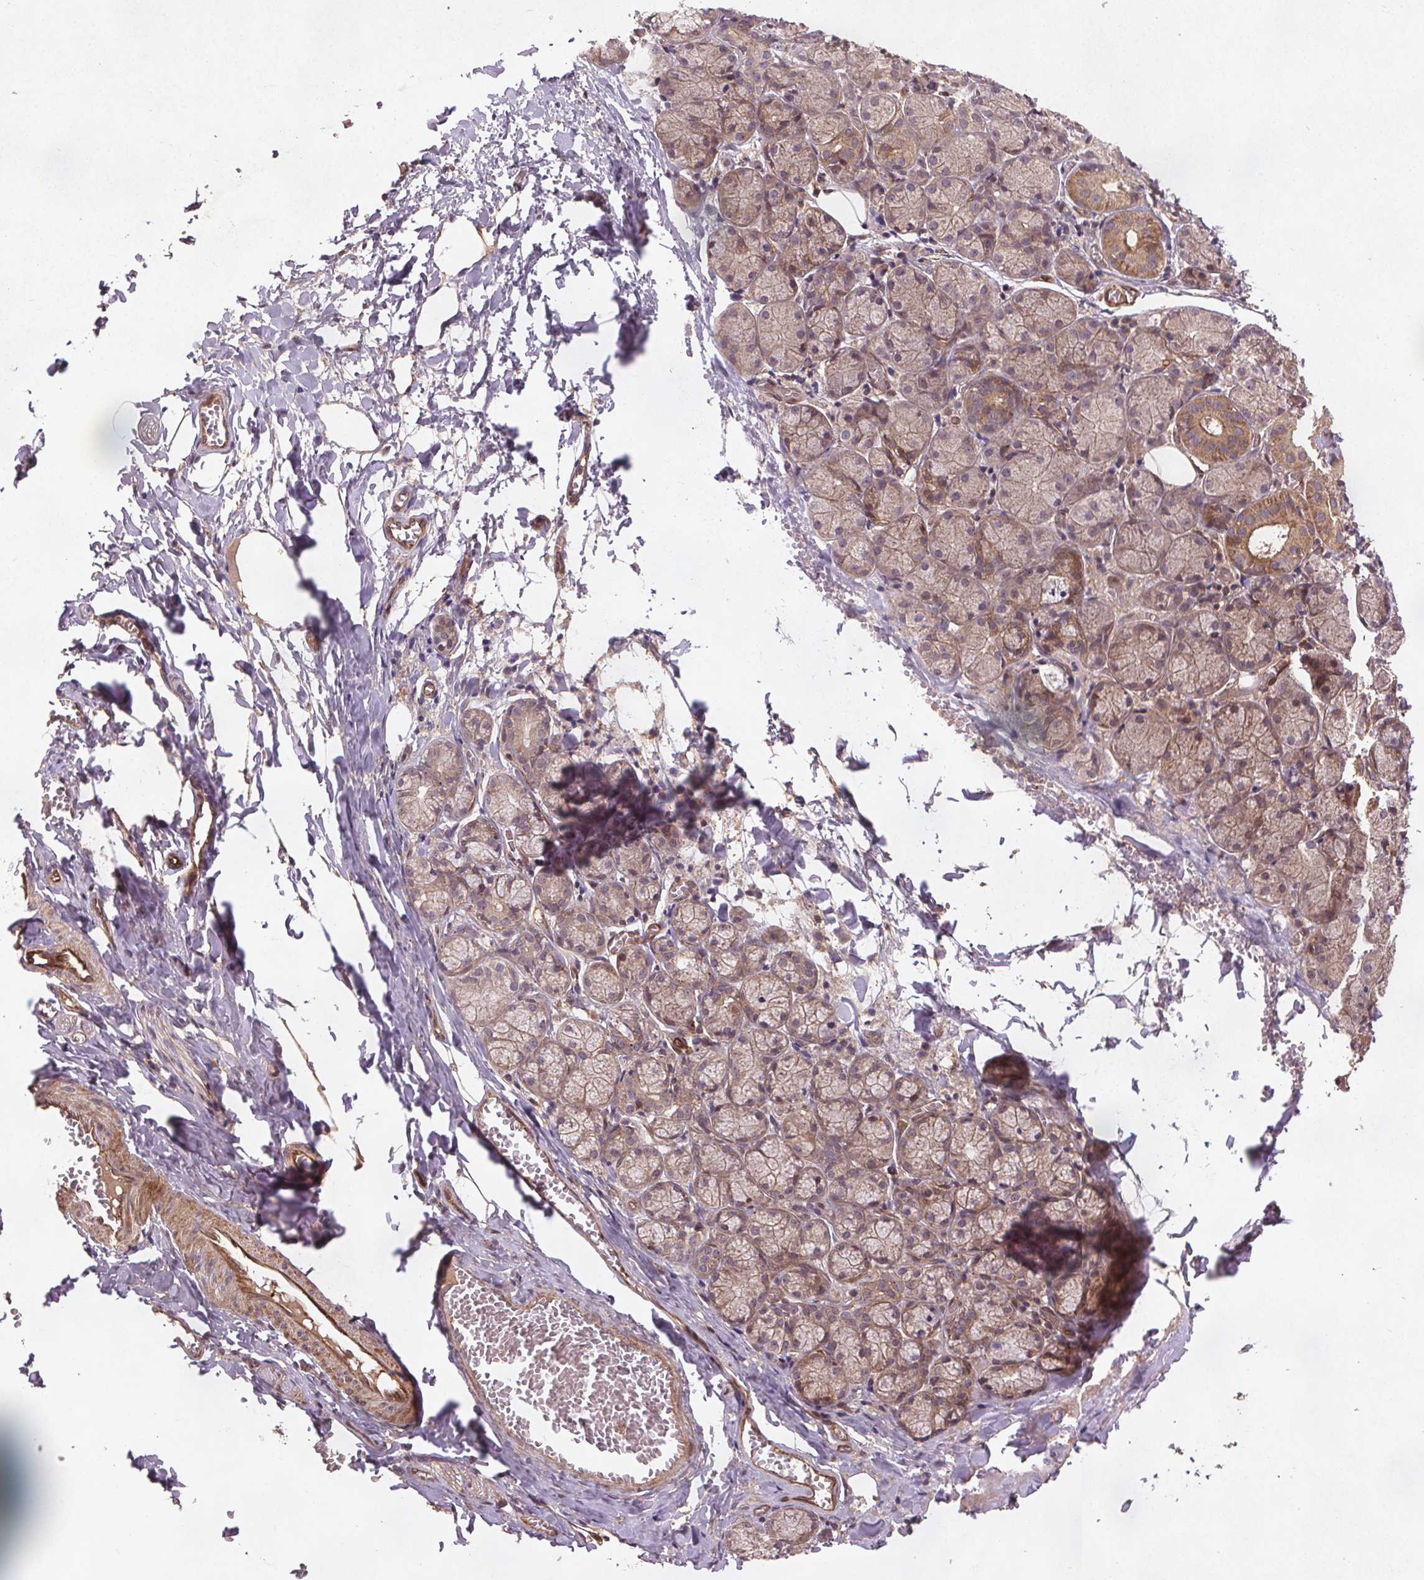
{"staining": {"intensity": "moderate", "quantity": "25%-75%", "location": "cytoplasmic/membranous"}, "tissue": "salivary gland", "cell_type": "Glandular cells", "image_type": "normal", "snomed": [{"axis": "morphology", "description": "Normal tissue, NOS"}, {"axis": "topography", "description": "Salivary gland"}], "caption": "Moderate cytoplasmic/membranous positivity is appreciated in about 25%-75% of glandular cells in unremarkable salivary gland. (IHC, brightfield microscopy, high magnification).", "gene": "SEC14L2", "patient": {"sex": "female", "age": 24}}